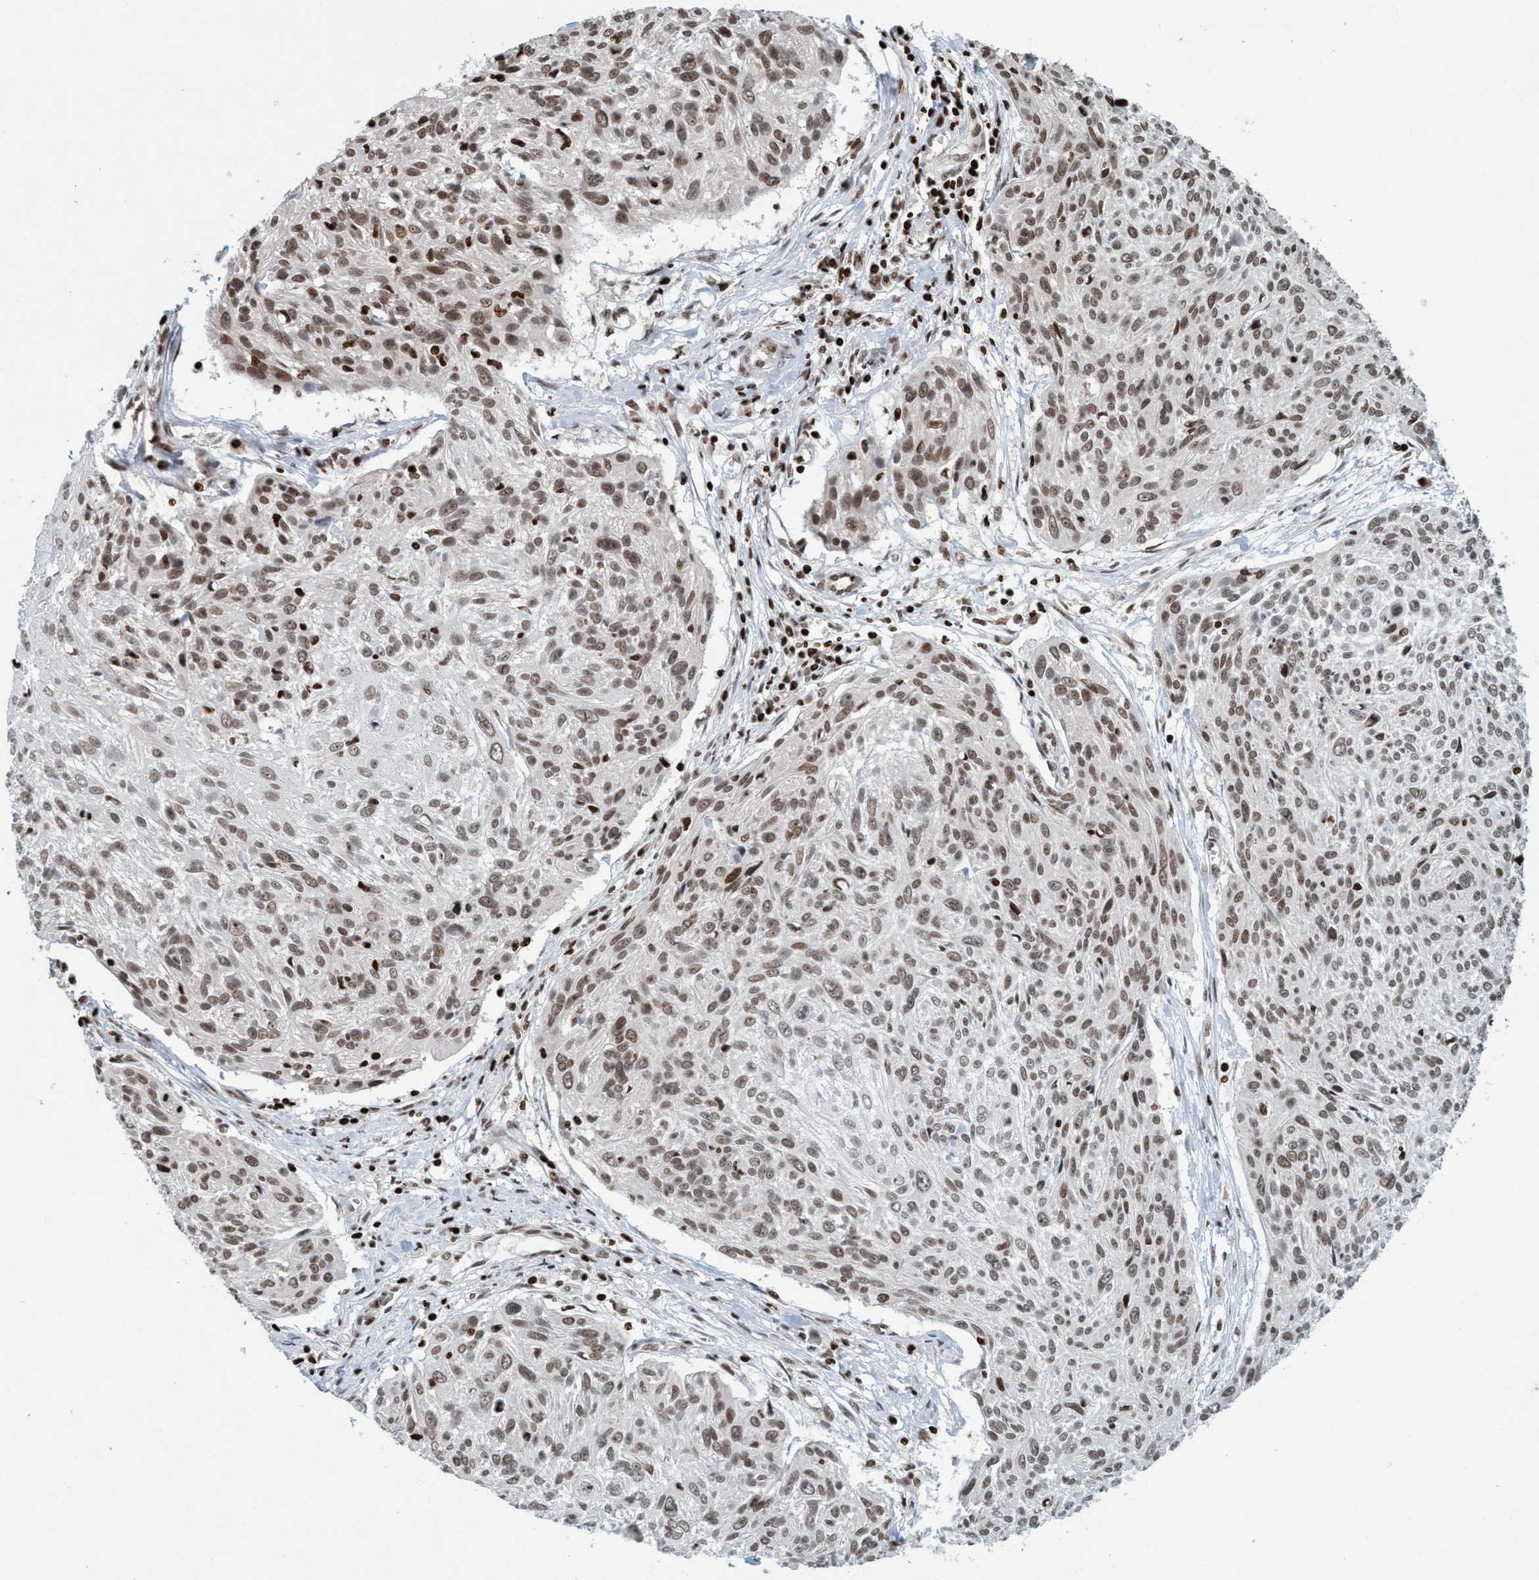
{"staining": {"intensity": "moderate", "quantity": ">75%", "location": "nuclear"}, "tissue": "cervical cancer", "cell_type": "Tumor cells", "image_type": "cancer", "snomed": [{"axis": "morphology", "description": "Squamous cell carcinoma, NOS"}, {"axis": "topography", "description": "Cervix"}], "caption": "IHC staining of cervical cancer, which reveals medium levels of moderate nuclear staining in approximately >75% of tumor cells indicating moderate nuclear protein expression. The staining was performed using DAB (3,3'-diaminobenzidine) (brown) for protein detection and nuclei were counterstained in hematoxylin (blue).", "gene": "SMCR8", "patient": {"sex": "female", "age": 51}}